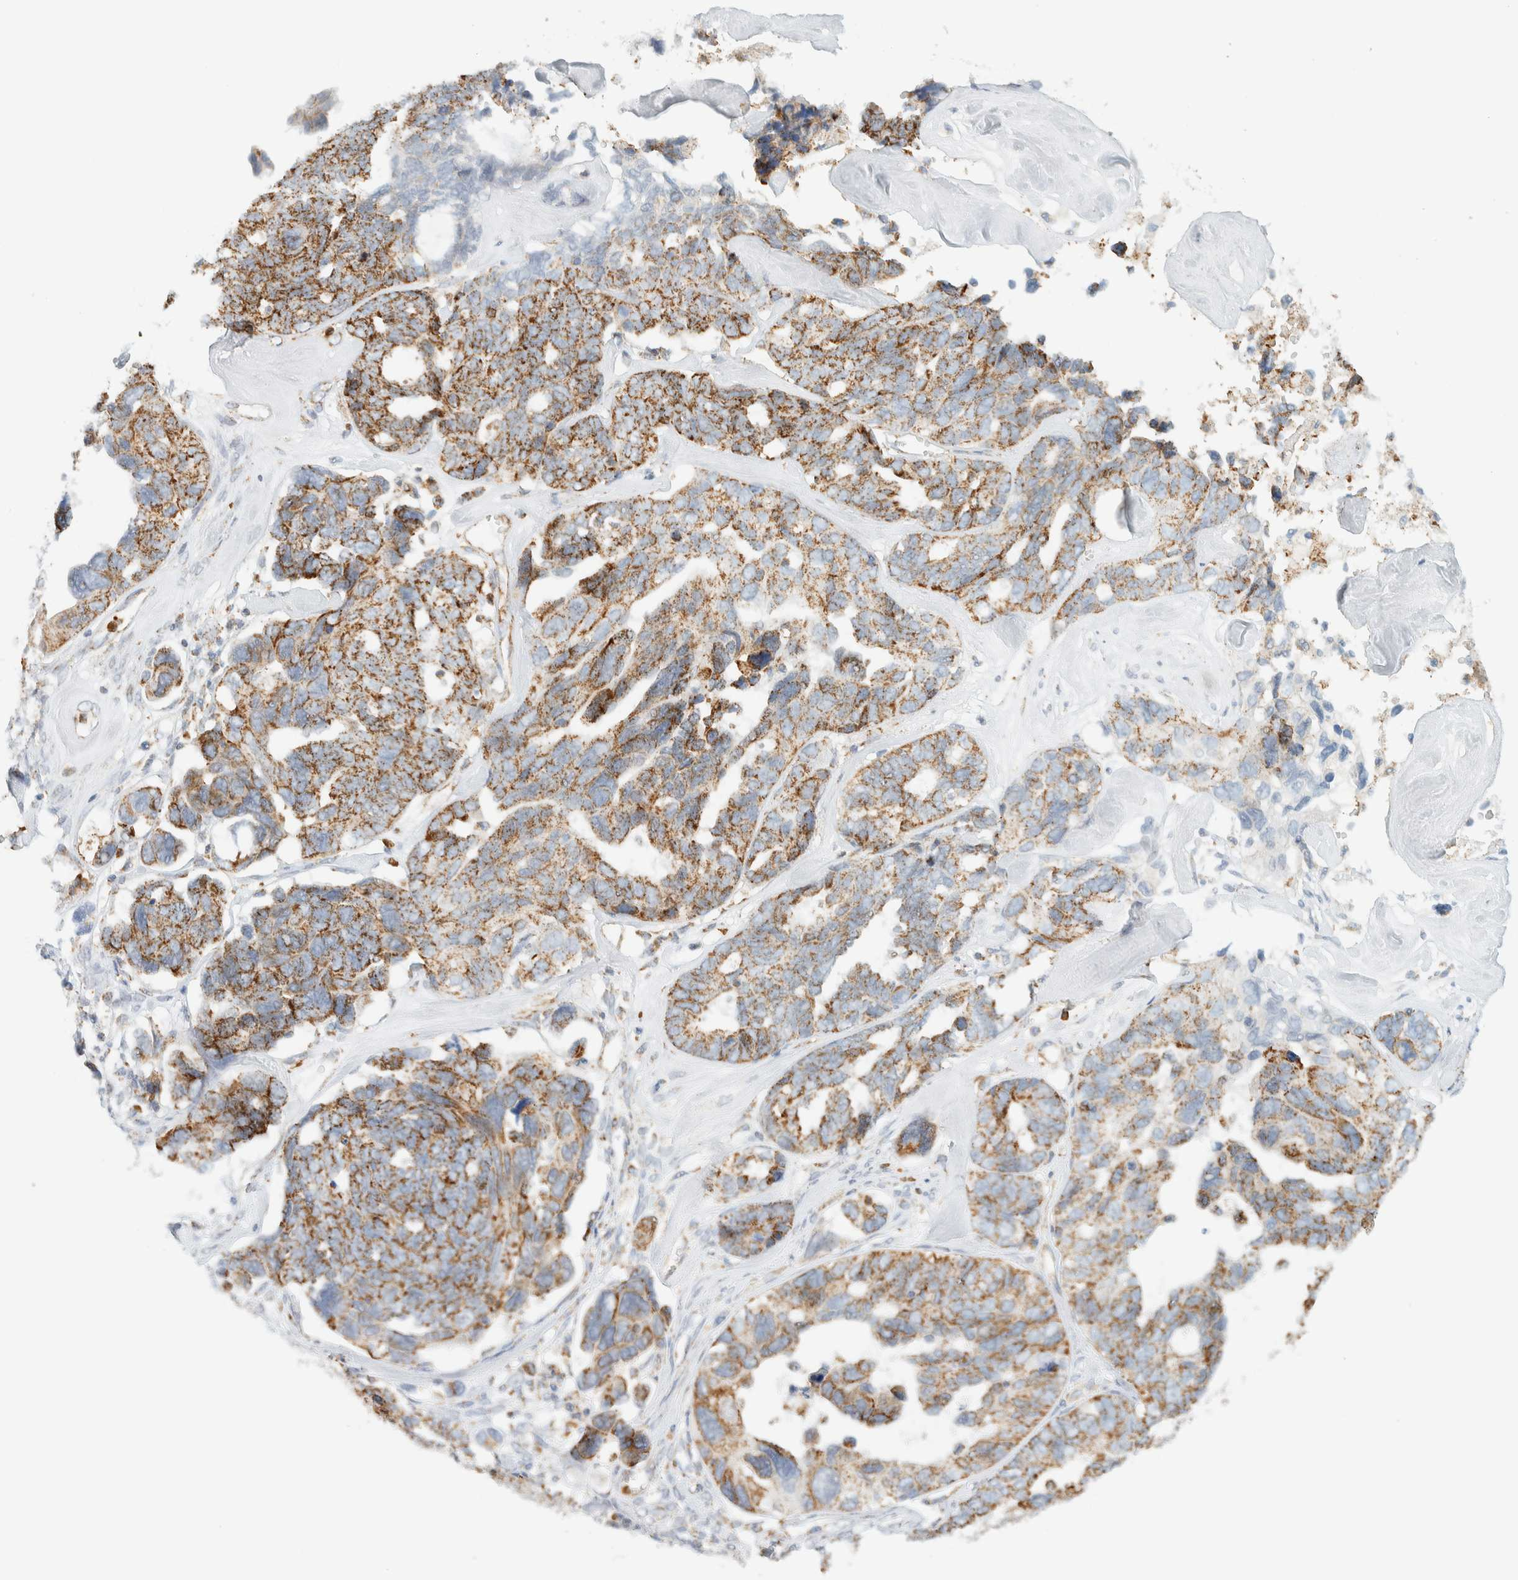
{"staining": {"intensity": "moderate", "quantity": ">75%", "location": "cytoplasmic/membranous"}, "tissue": "ovarian cancer", "cell_type": "Tumor cells", "image_type": "cancer", "snomed": [{"axis": "morphology", "description": "Cystadenocarcinoma, serous, NOS"}, {"axis": "topography", "description": "Ovary"}], "caption": "Ovarian cancer was stained to show a protein in brown. There is medium levels of moderate cytoplasmic/membranous positivity in approximately >75% of tumor cells.", "gene": "KIFAP3", "patient": {"sex": "female", "age": 79}}